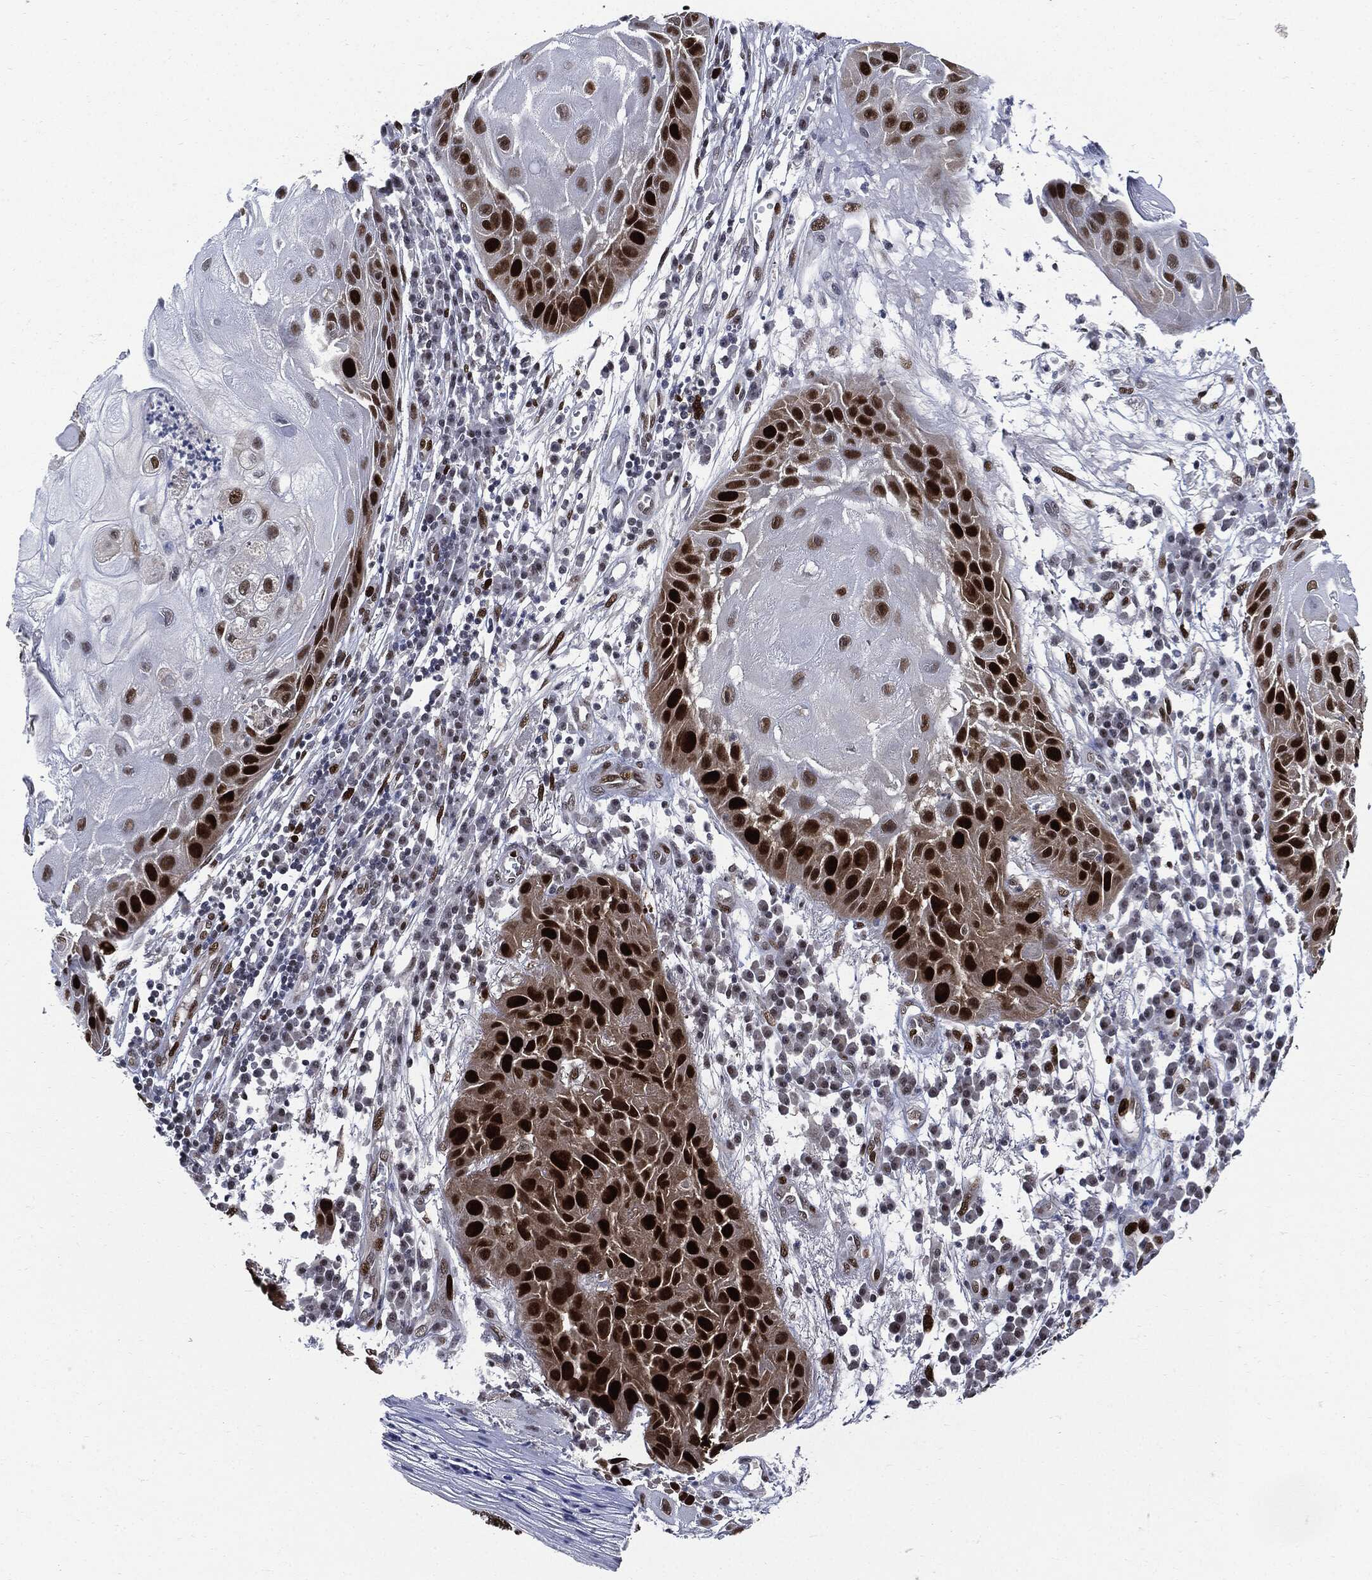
{"staining": {"intensity": "strong", "quantity": ">75%", "location": "nuclear"}, "tissue": "skin cancer", "cell_type": "Tumor cells", "image_type": "cancer", "snomed": [{"axis": "morphology", "description": "Normal tissue, NOS"}, {"axis": "morphology", "description": "Squamous cell carcinoma, NOS"}, {"axis": "topography", "description": "Skin"}], "caption": "This is an image of immunohistochemistry (IHC) staining of skin cancer, which shows strong expression in the nuclear of tumor cells.", "gene": "PCNA", "patient": {"sex": "male", "age": 79}}